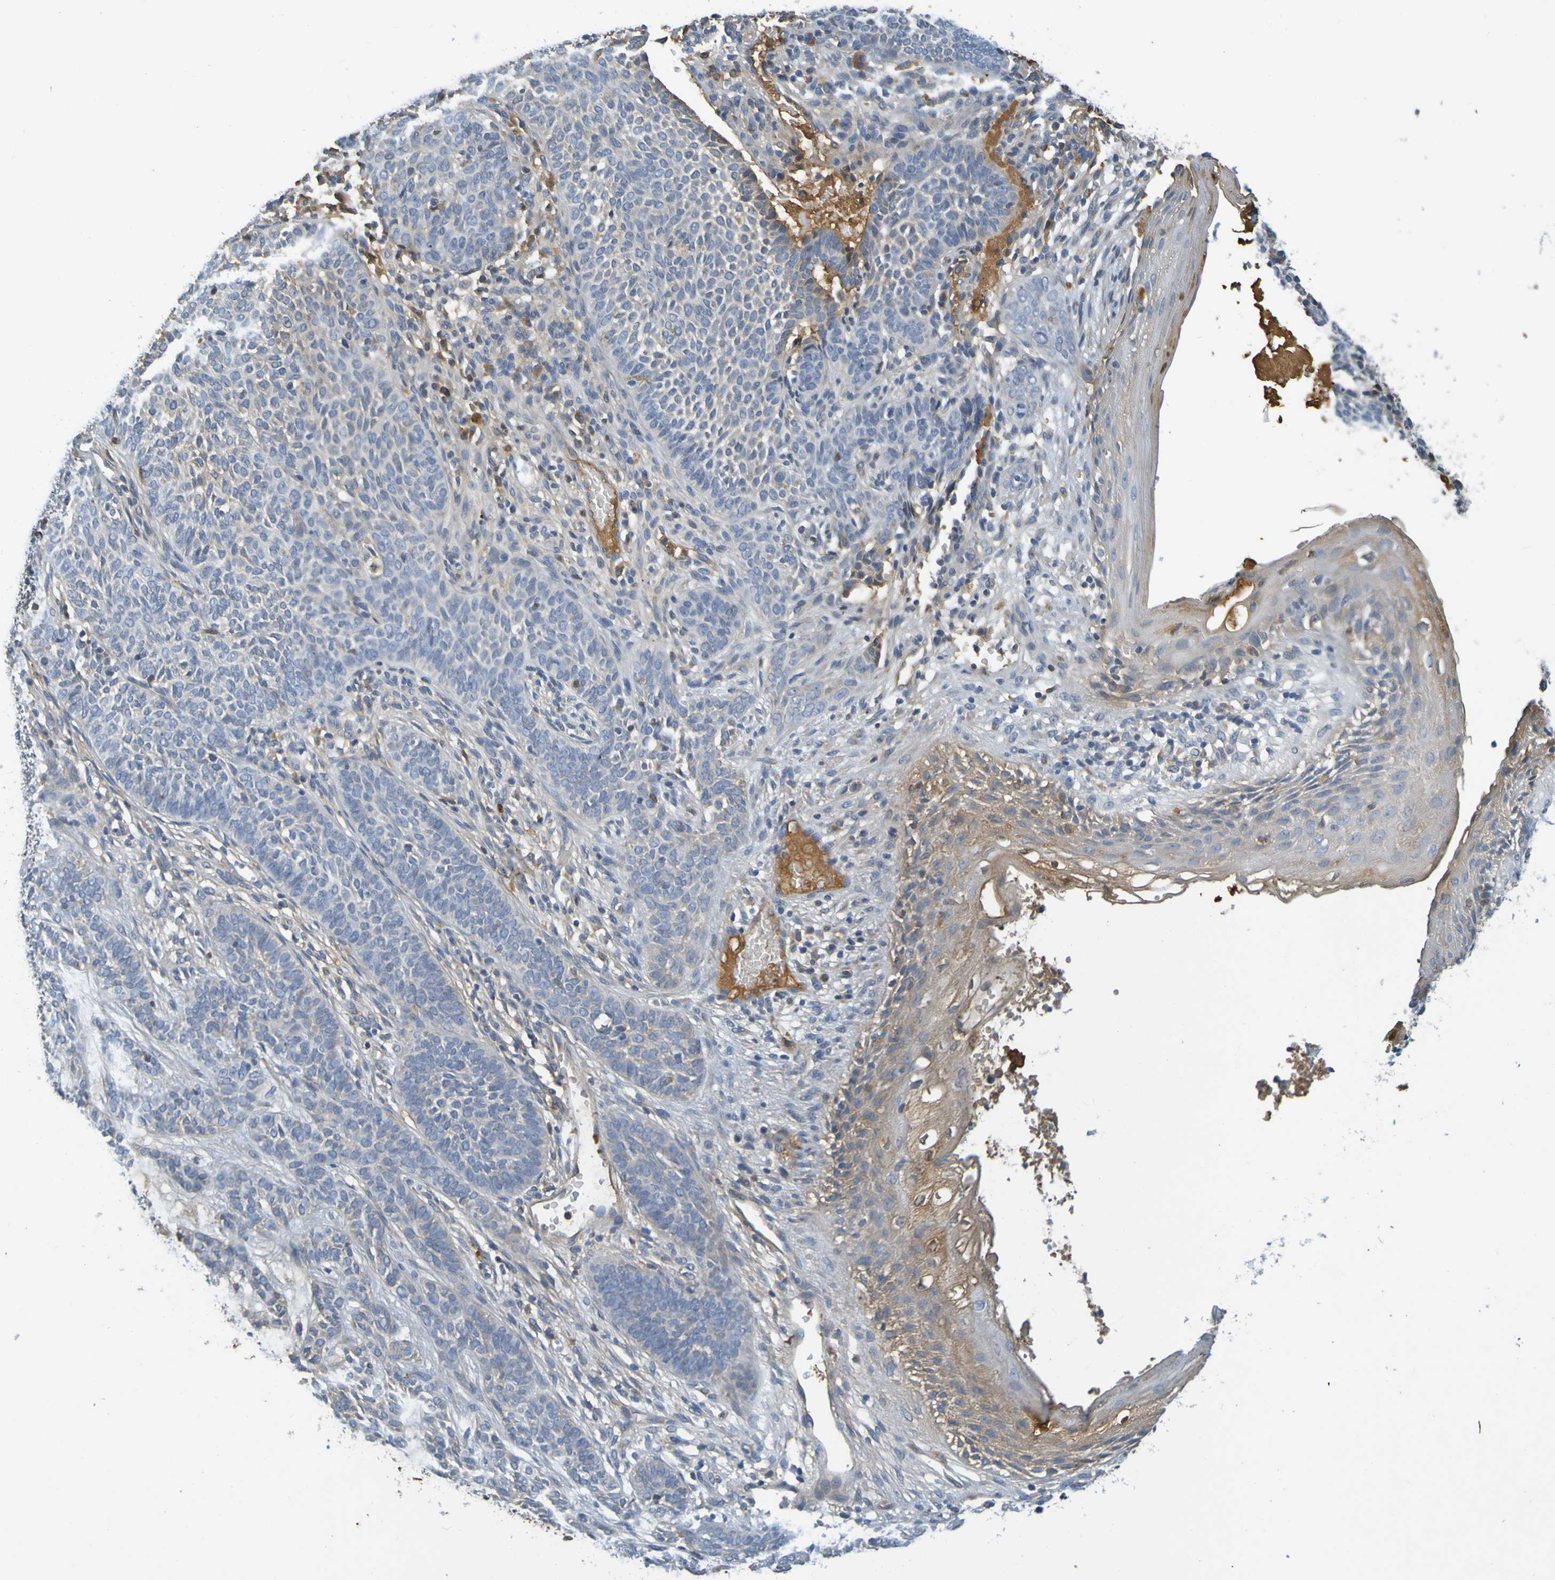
{"staining": {"intensity": "negative", "quantity": "none", "location": "none"}, "tissue": "skin cancer", "cell_type": "Tumor cells", "image_type": "cancer", "snomed": [{"axis": "morphology", "description": "Basal cell carcinoma"}, {"axis": "topography", "description": "Skin"}], "caption": "This is an immunohistochemistry photomicrograph of human skin cancer (basal cell carcinoma). There is no positivity in tumor cells.", "gene": "C1QA", "patient": {"sex": "male", "age": 87}}